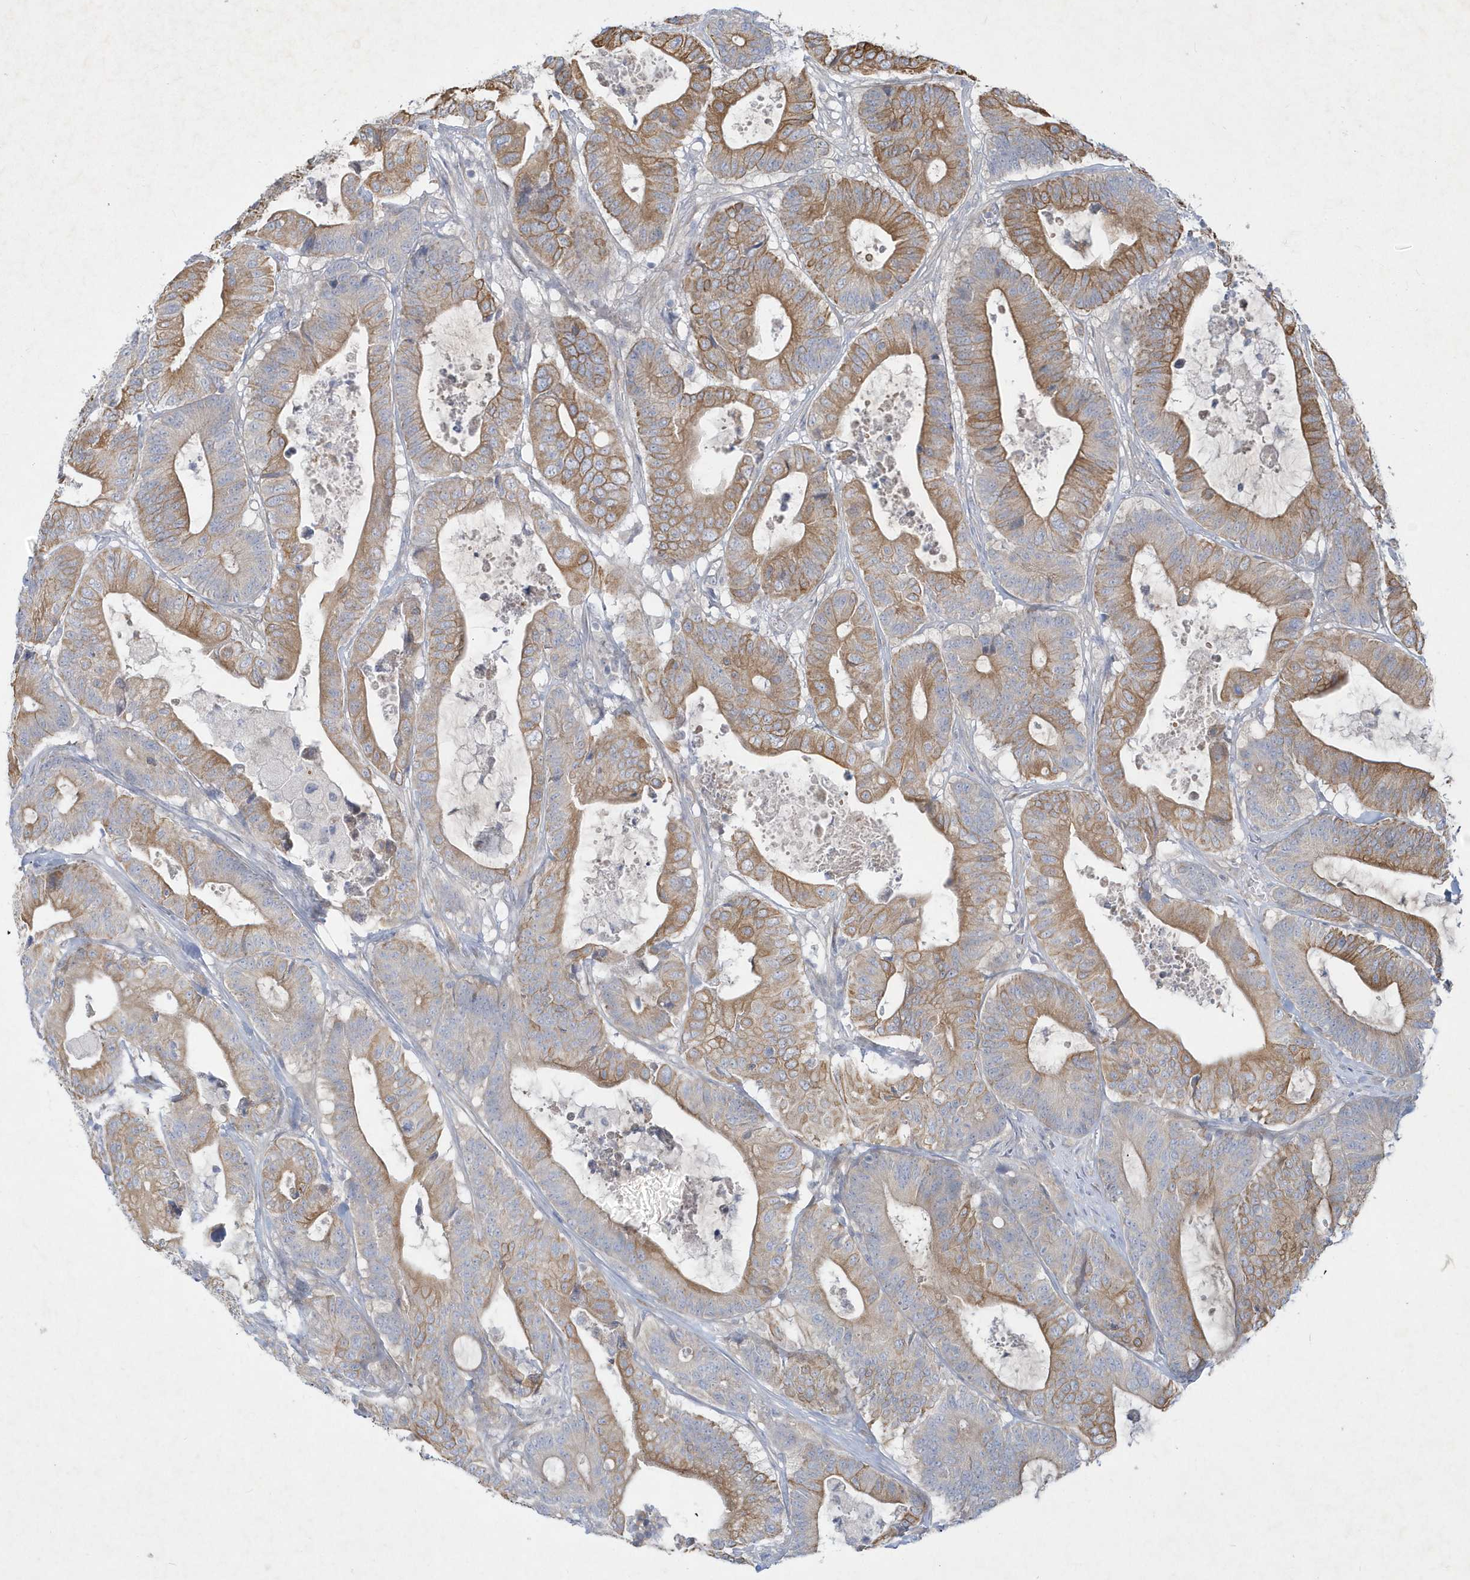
{"staining": {"intensity": "moderate", "quantity": "25%-75%", "location": "cytoplasmic/membranous"}, "tissue": "colorectal cancer", "cell_type": "Tumor cells", "image_type": "cancer", "snomed": [{"axis": "morphology", "description": "Adenocarcinoma, NOS"}, {"axis": "topography", "description": "Colon"}], "caption": "Approximately 25%-75% of tumor cells in human colorectal adenocarcinoma demonstrate moderate cytoplasmic/membranous protein staining as visualized by brown immunohistochemical staining.", "gene": "LARS1", "patient": {"sex": "female", "age": 84}}